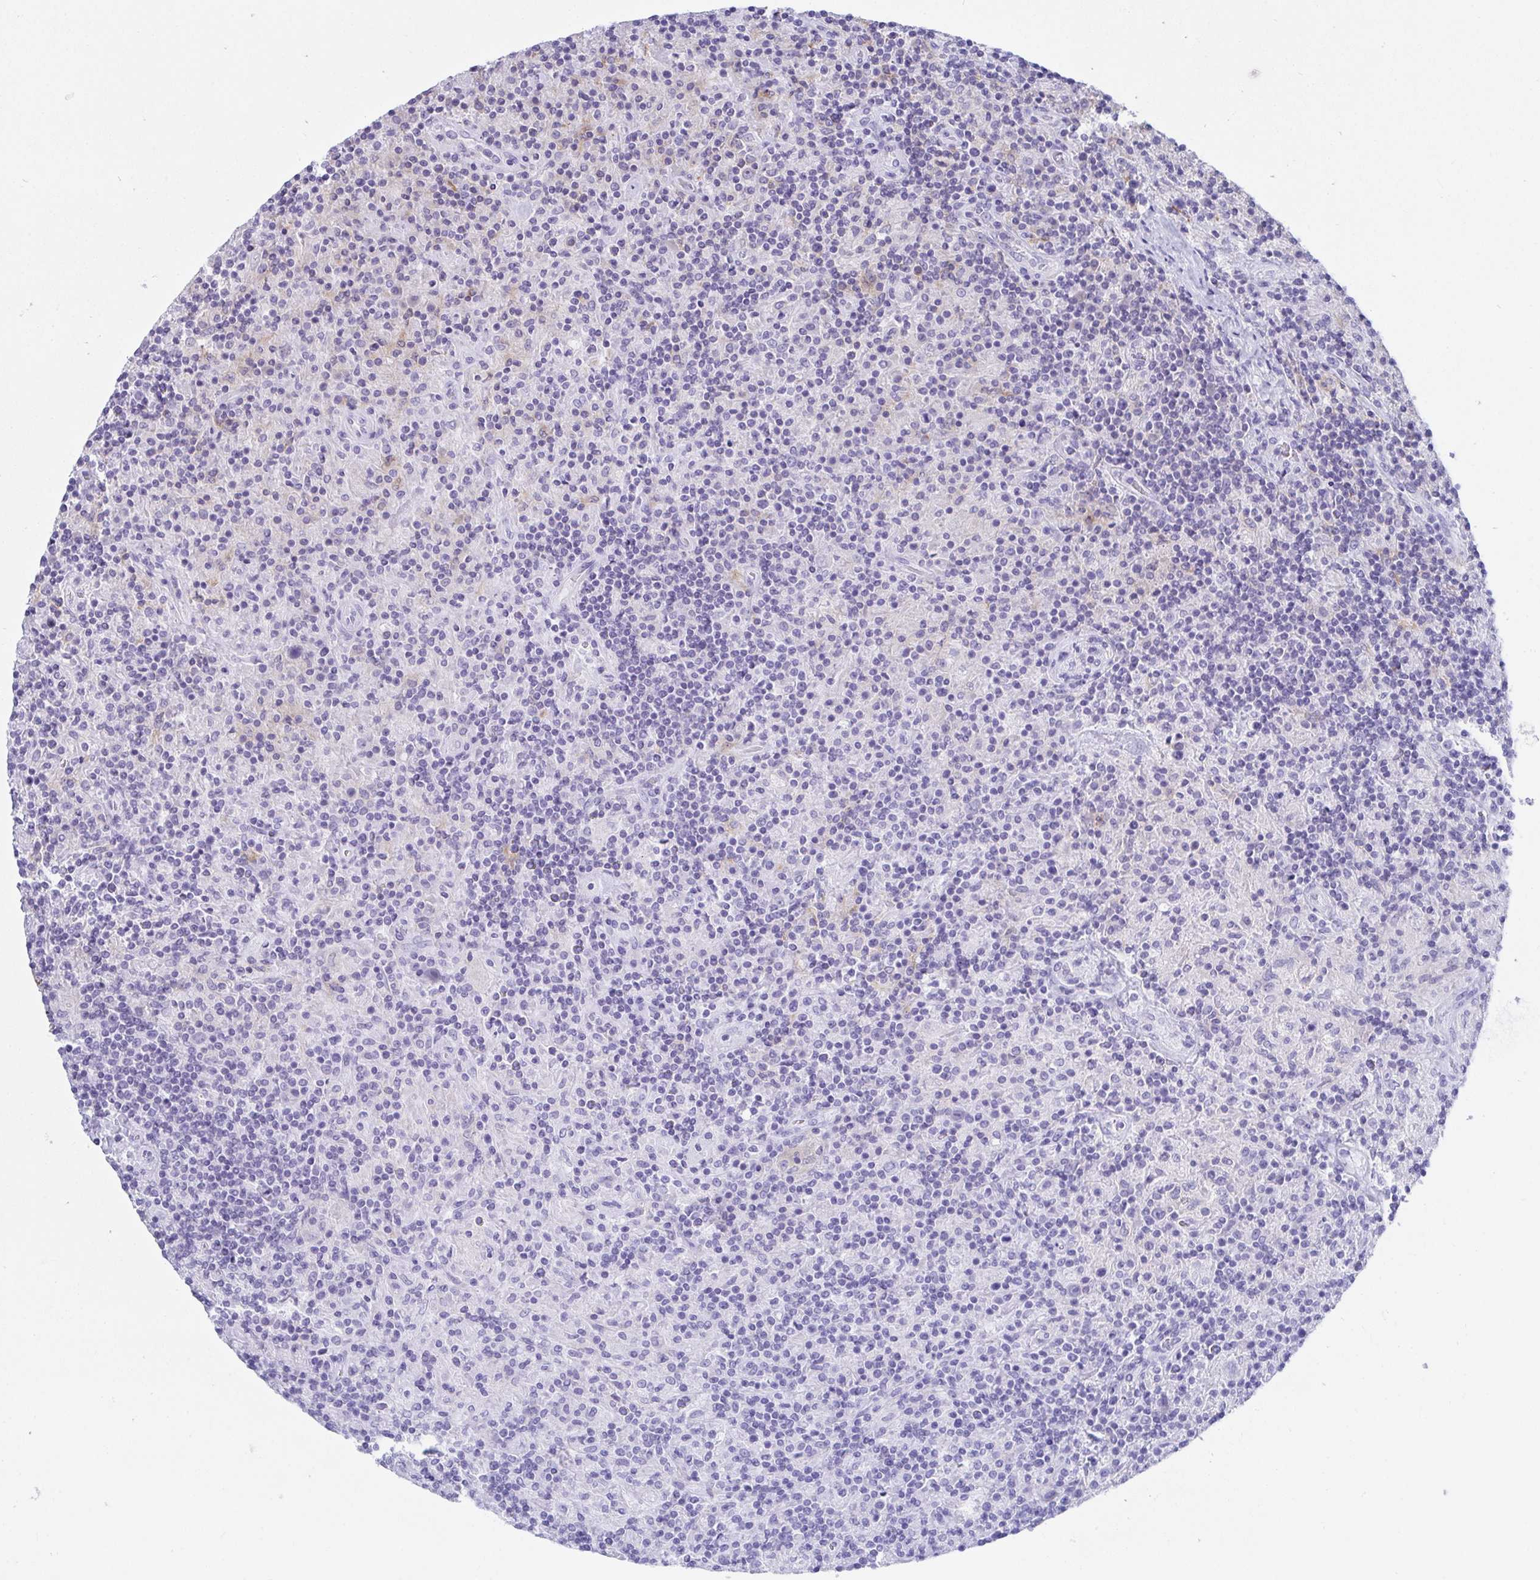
{"staining": {"intensity": "negative", "quantity": "none", "location": "none"}, "tissue": "lymphoma", "cell_type": "Tumor cells", "image_type": "cancer", "snomed": [{"axis": "morphology", "description": "Hodgkin's disease, NOS"}, {"axis": "topography", "description": "Lymph node"}], "caption": "Protein analysis of Hodgkin's disease shows no significant expression in tumor cells. Nuclei are stained in blue.", "gene": "FRMD3", "patient": {"sex": "male", "age": 70}}